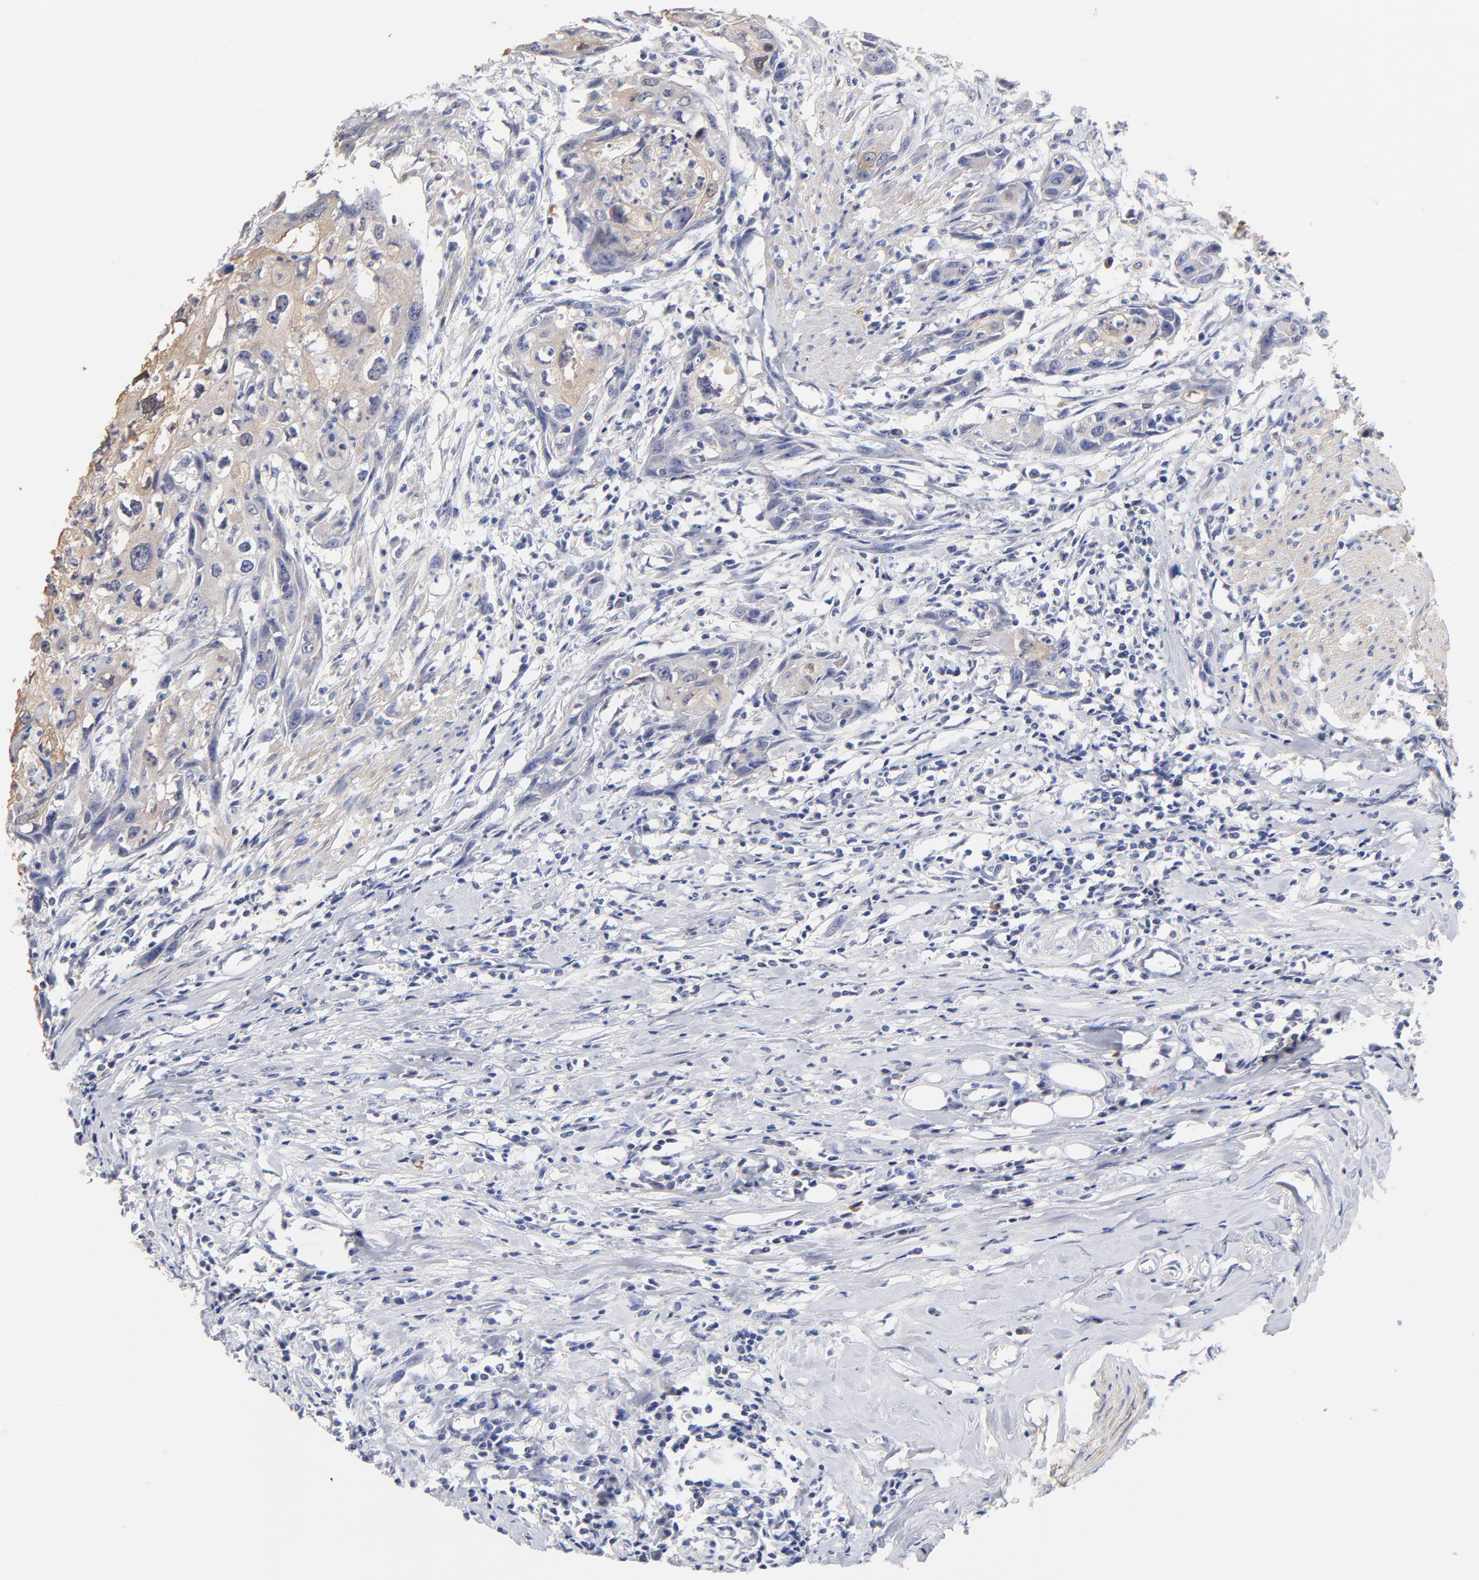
{"staining": {"intensity": "weak", "quantity": "25%-75%", "location": "cytoplasmic/membranous"}, "tissue": "urothelial cancer", "cell_type": "Tumor cells", "image_type": "cancer", "snomed": [{"axis": "morphology", "description": "Urothelial carcinoma, High grade"}, {"axis": "topography", "description": "Urinary bladder"}], "caption": "Weak cytoplasmic/membranous expression is appreciated in approximately 25%-75% of tumor cells in high-grade urothelial carcinoma.", "gene": "TWNK", "patient": {"sex": "male", "age": 54}}